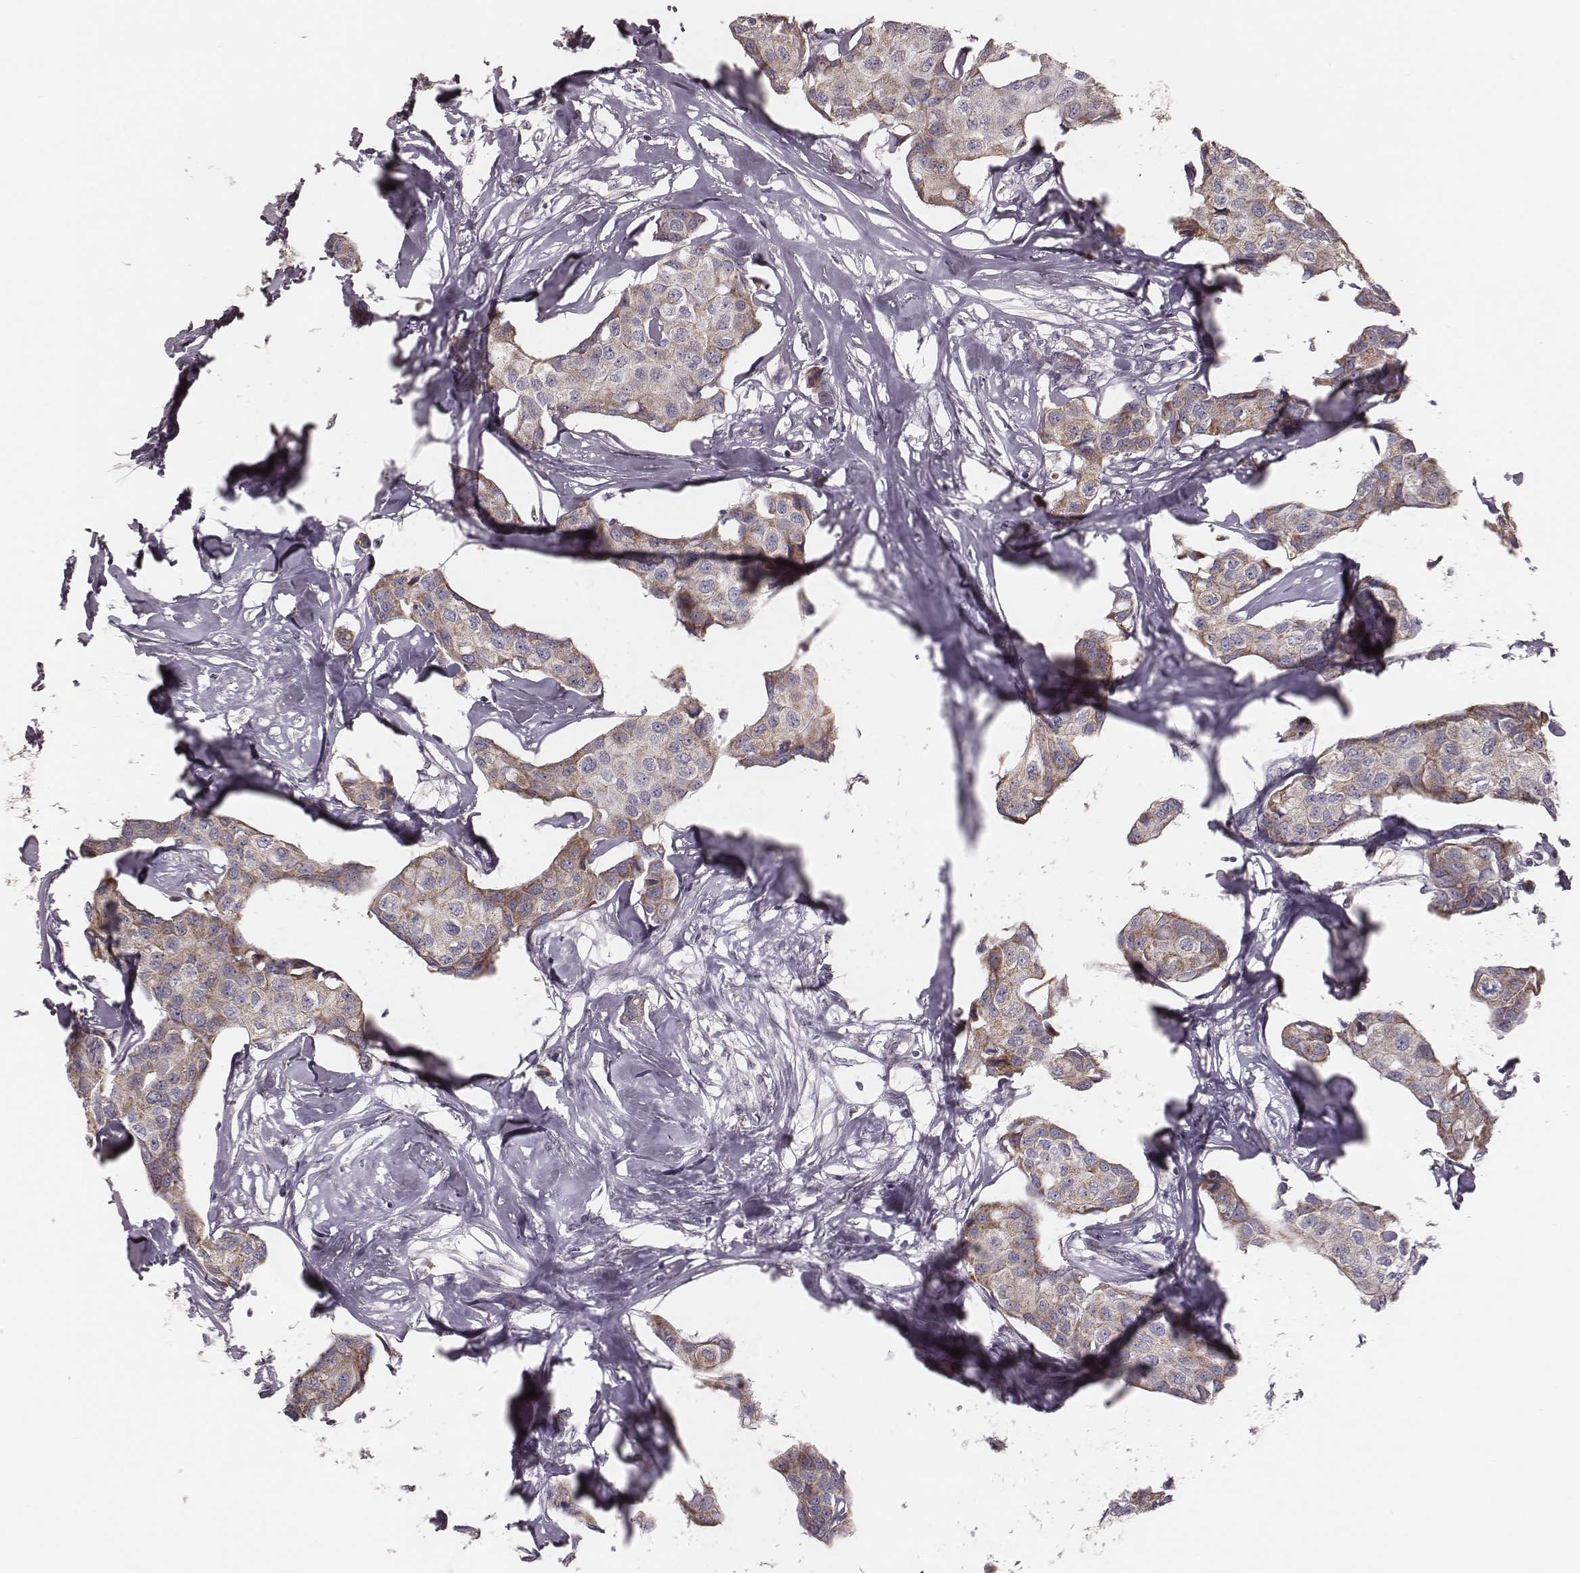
{"staining": {"intensity": "moderate", "quantity": "25%-75%", "location": "cytoplasmic/membranous"}, "tissue": "breast cancer", "cell_type": "Tumor cells", "image_type": "cancer", "snomed": [{"axis": "morphology", "description": "Duct carcinoma"}, {"axis": "topography", "description": "Breast"}], "caption": "High-magnification brightfield microscopy of infiltrating ductal carcinoma (breast) stained with DAB (3,3'-diaminobenzidine) (brown) and counterstained with hematoxylin (blue). tumor cells exhibit moderate cytoplasmic/membranous staining is seen in about25%-75% of cells.", "gene": "MRPS27", "patient": {"sex": "female", "age": 80}}